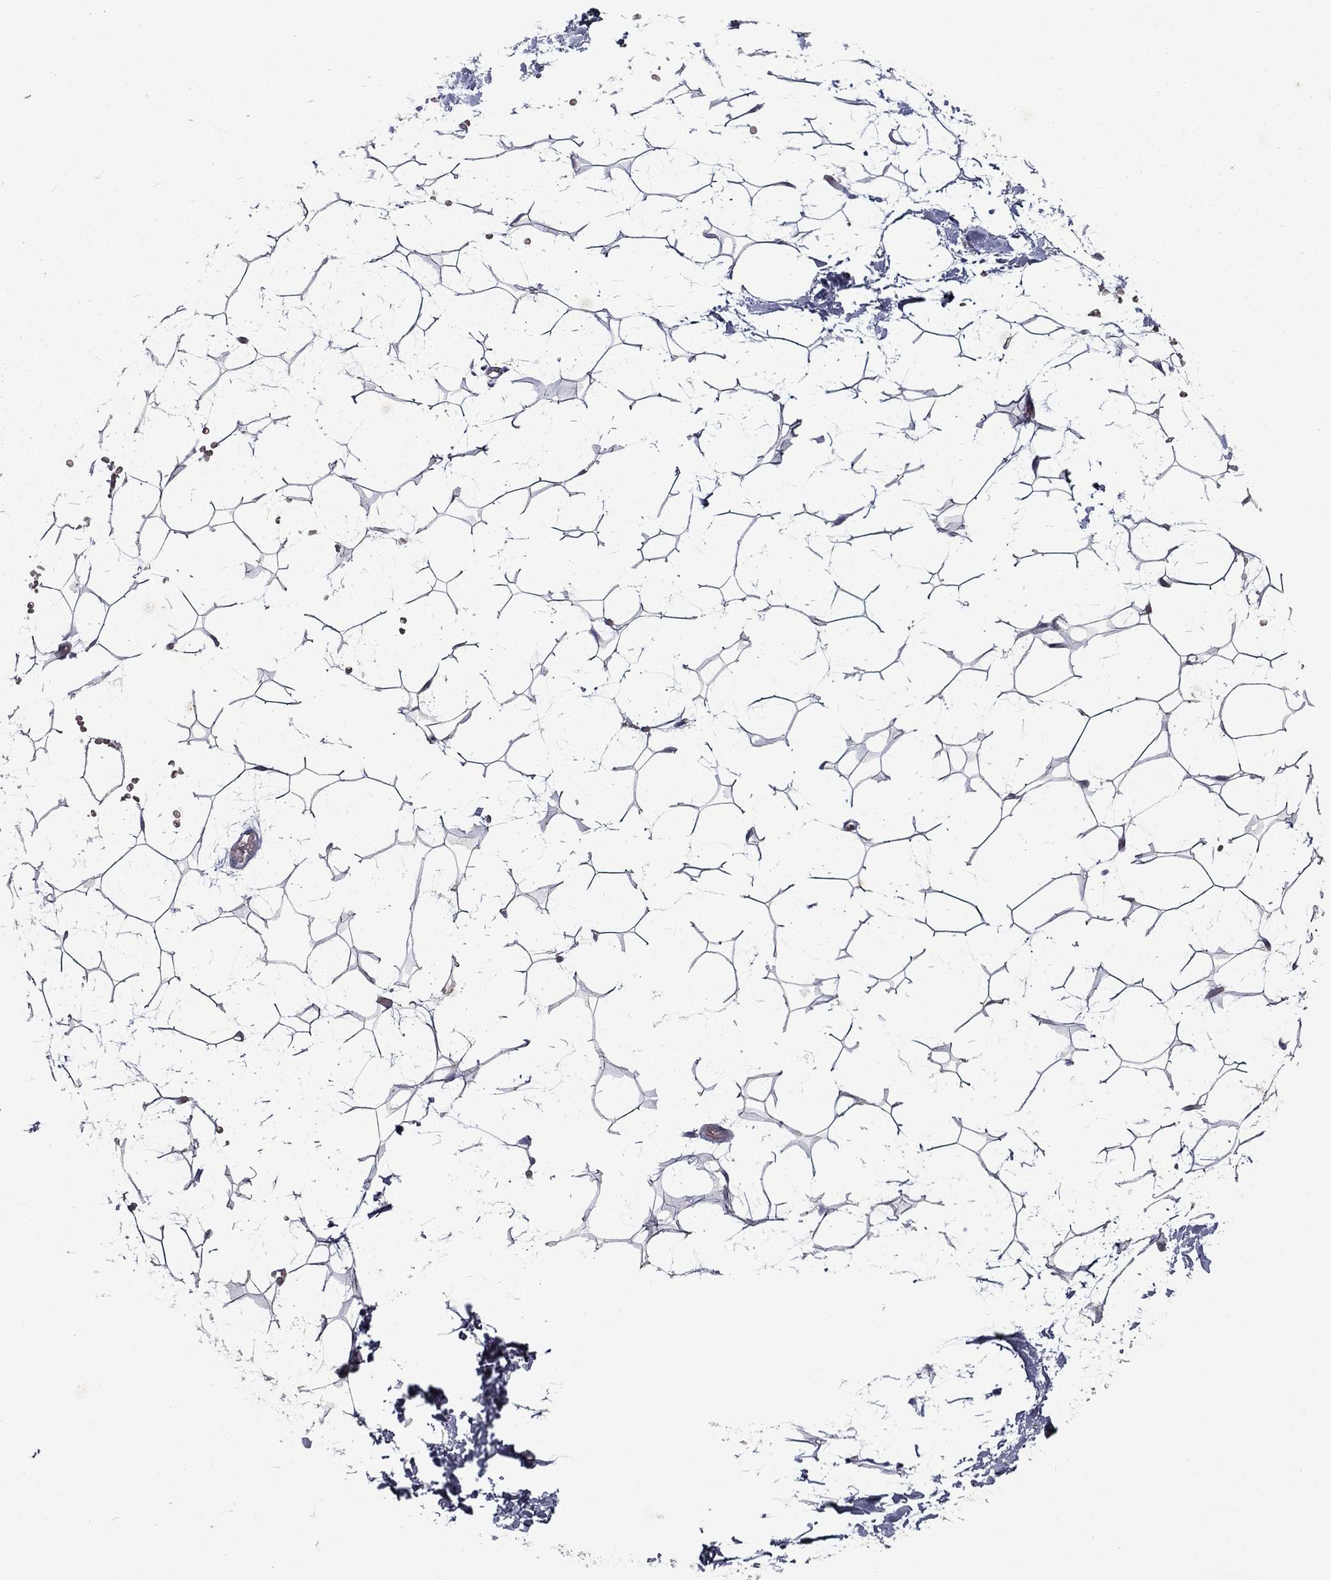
{"staining": {"intensity": "negative", "quantity": "none", "location": "none"}, "tissue": "adipose tissue", "cell_type": "Adipocytes", "image_type": "normal", "snomed": [{"axis": "morphology", "description": "Normal tissue, NOS"}, {"axis": "topography", "description": "Skin"}, {"axis": "topography", "description": "Peripheral nerve tissue"}], "caption": "Immunohistochemical staining of normal human adipose tissue shows no significant staining in adipocytes. The staining was performed using DAB to visualize the protein expression in brown, while the nuclei were stained in blue with hematoxylin (Magnification: 20x).", "gene": "IRF5", "patient": {"sex": "female", "age": 56}}